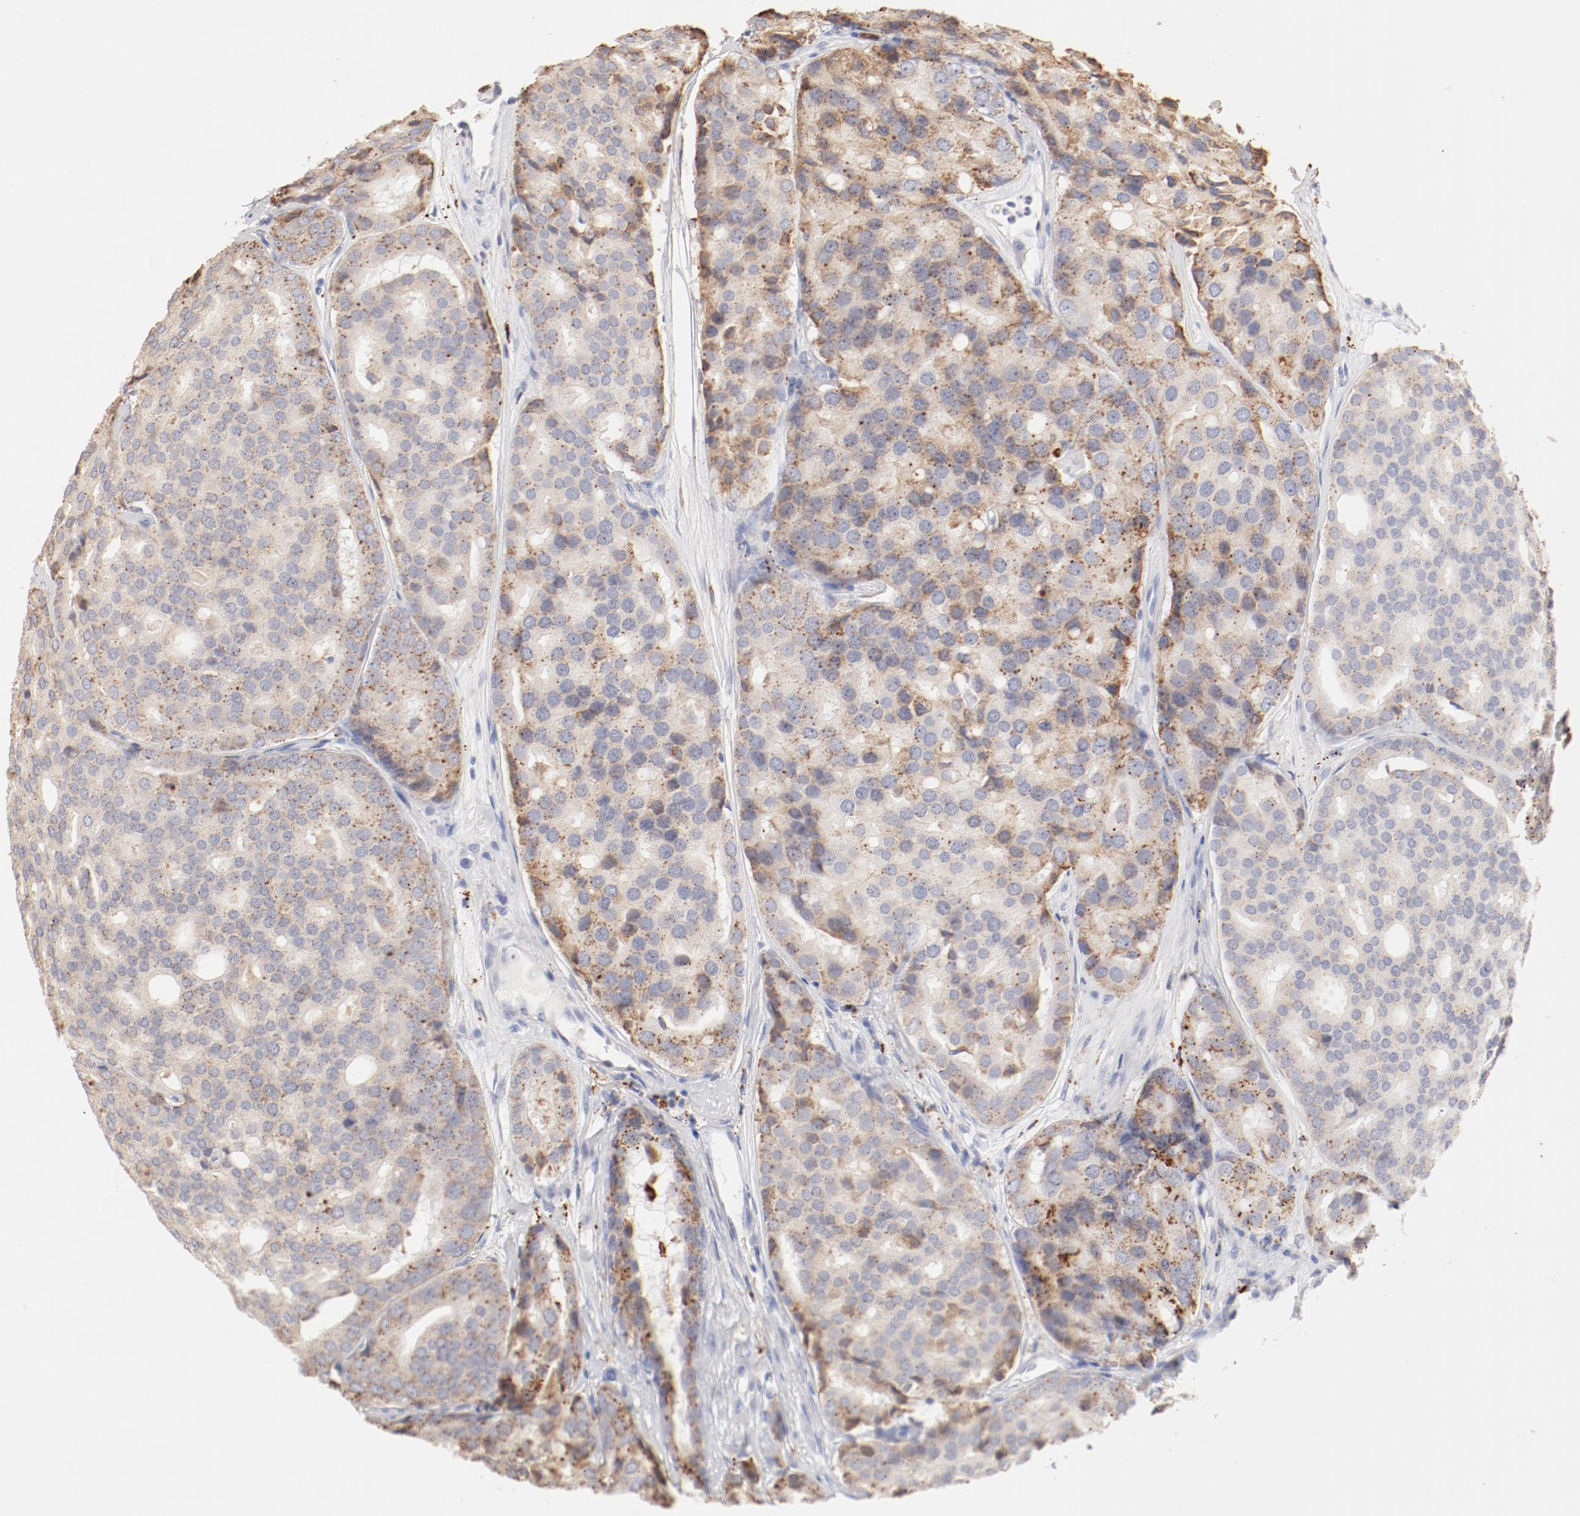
{"staining": {"intensity": "weak", "quantity": ">75%", "location": "cytoplasmic/membranous"}, "tissue": "prostate cancer", "cell_type": "Tumor cells", "image_type": "cancer", "snomed": [{"axis": "morphology", "description": "Adenocarcinoma, High grade"}, {"axis": "topography", "description": "Prostate"}], "caption": "Immunohistochemistry (IHC) image of prostate cancer stained for a protein (brown), which demonstrates low levels of weak cytoplasmic/membranous expression in about >75% of tumor cells.", "gene": "CTSH", "patient": {"sex": "male", "age": 64}}